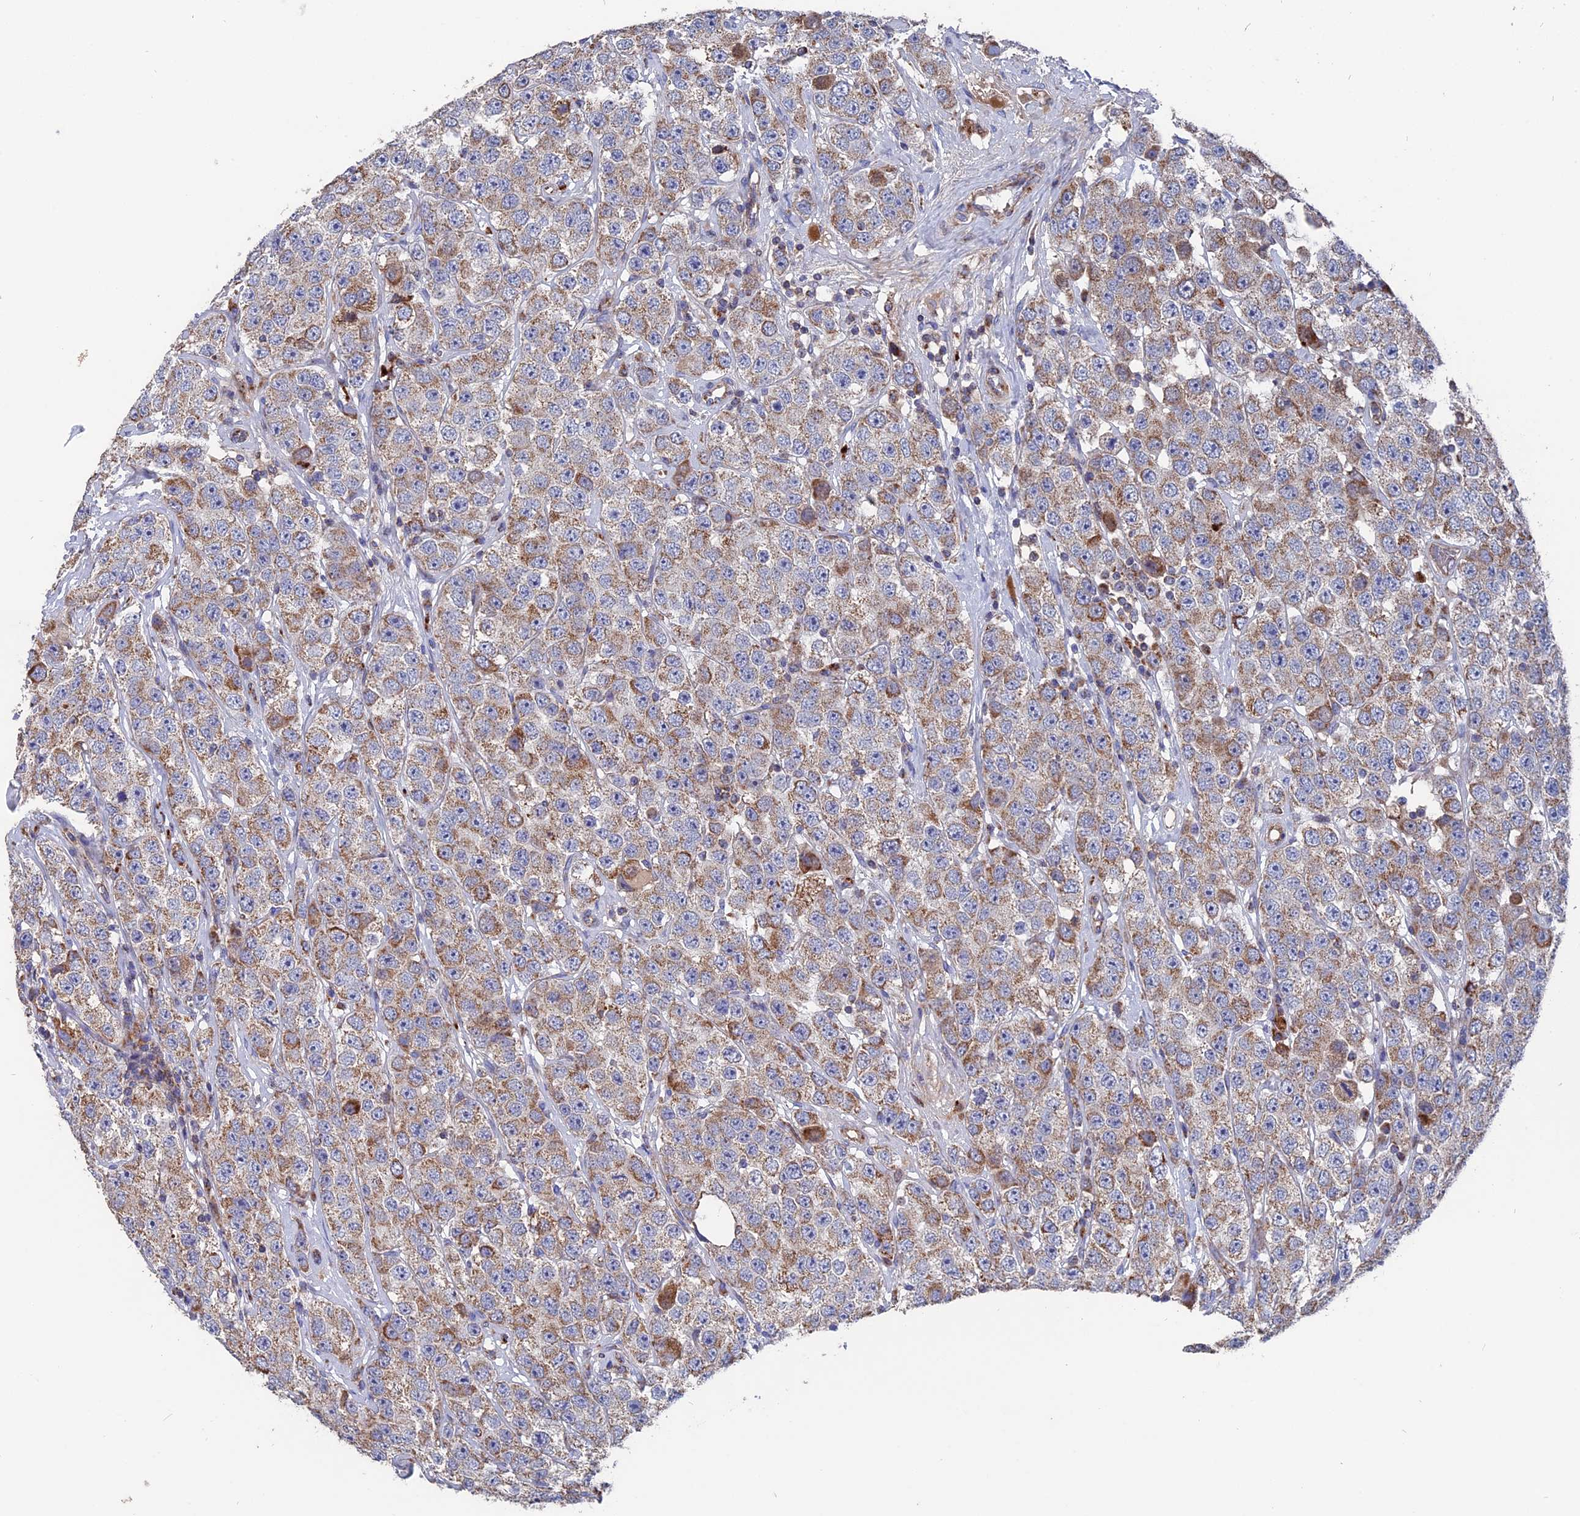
{"staining": {"intensity": "moderate", "quantity": "25%-75%", "location": "cytoplasmic/membranous"}, "tissue": "testis cancer", "cell_type": "Tumor cells", "image_type": "cancer", "snomed": [{"axis": "morphology", "description": "Seminoma, NOS"}, {"axis": "topography", "description": "Testis"}], "caption": "Immunohistochemistry histopathology image of human testis seminoma stained for a protein (brown), which displays medium levels of moderate cytoplasmic/membranous expression in about 25%-75% of tumor cells.", "gene": "TGFA", "patient": {"sex": "male", "age": 28}}